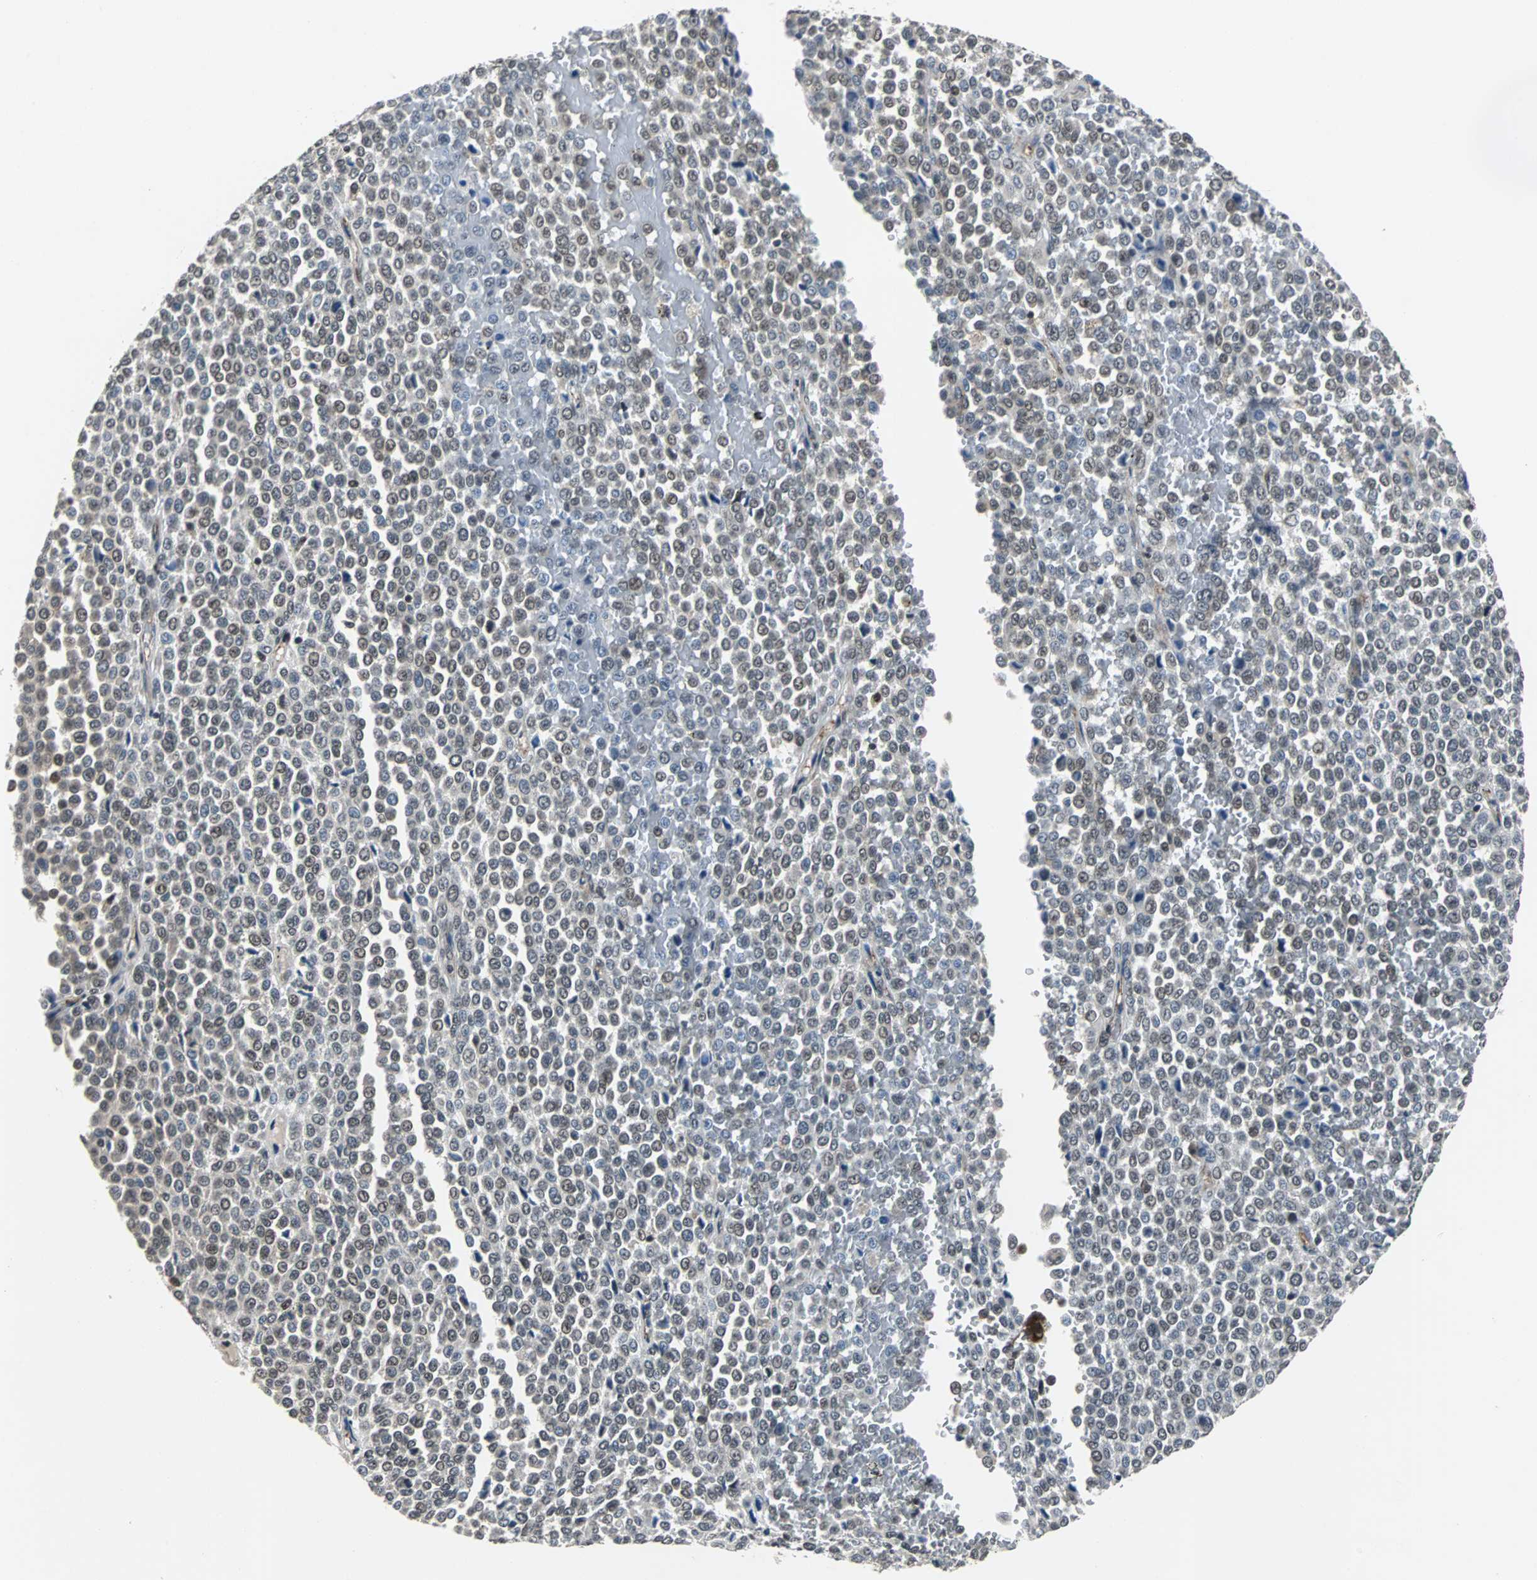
{"staining": {"intensity": "negative", "quantity": "none", "location": "none"}, "tissue": "melanoma", "cell_type": "Tumor cells", "image_type": "cancer", "snomed": [{"axis": "morphology", "description": "Malignant melanoma, Metastatic site"}, {"axis": "topography", "description": "Pancreas"}], "caption": "A high-resolution histopathology image shows immunohistochemistry (IHC) staining of melanoma, which shows no significant expression in tumor cells. (DAB immunohistochemistry, high magnification).", "gene": "LSR", "patient": {"sex": "female", "age": 30}}